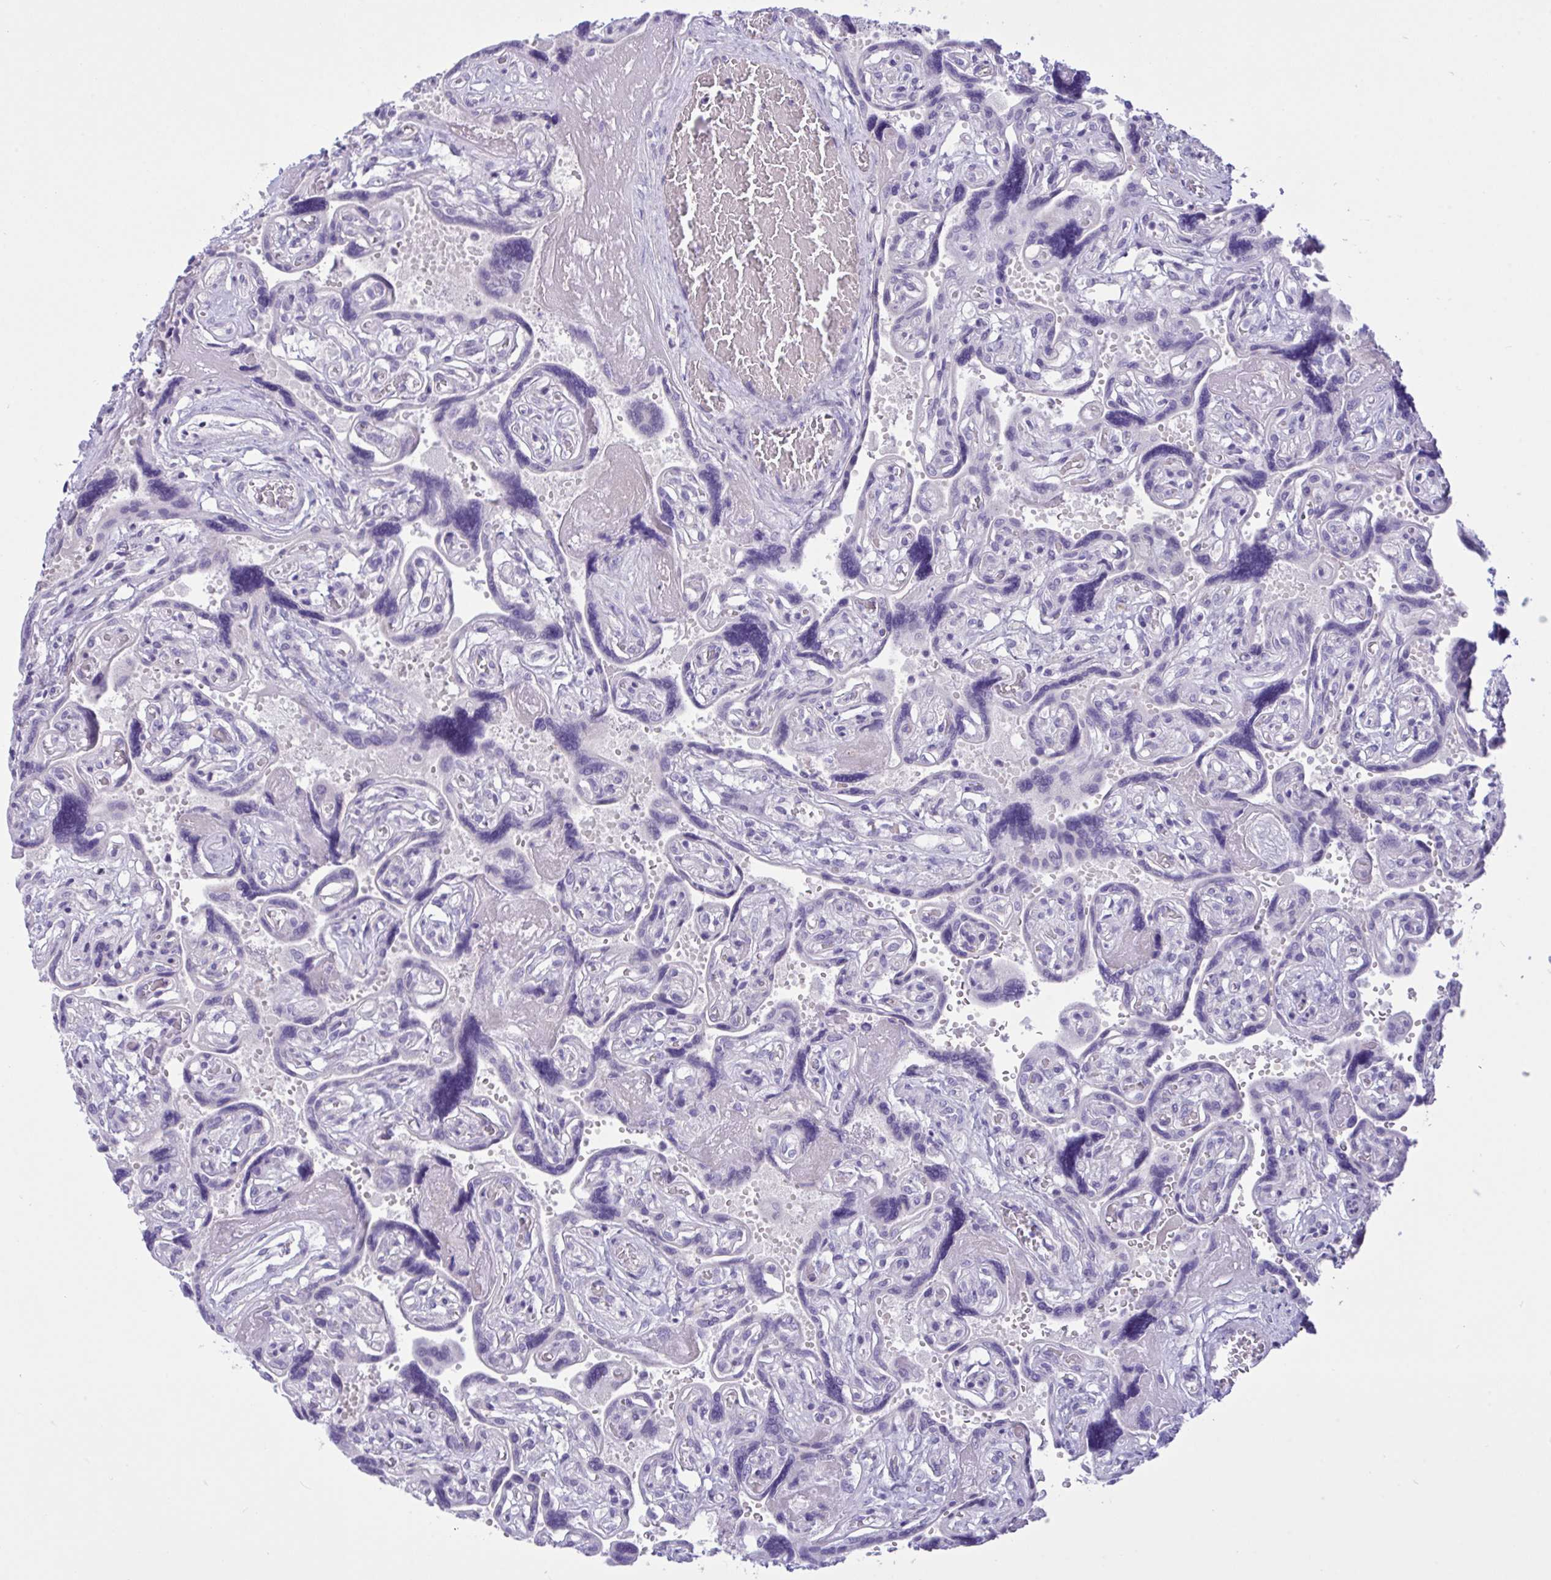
{"staining": {"intensity": "negative", "quantity": "none", "location": "none"}, "tissue": "placenta", "cell_type": "Decidual cells", "image_type": "normal", "snomed": [{"axis": "morphology", "description": "Normal tissue, NOS"}, {"axis": "topography", "description": "Placenta"}], "caption": "A high-resolution micrograph shows IHC staining of normal placenta, which shows no significant staining in decidual cells.", "gene": "WDR97", "patient": {"sex": "female", "age": 32}}